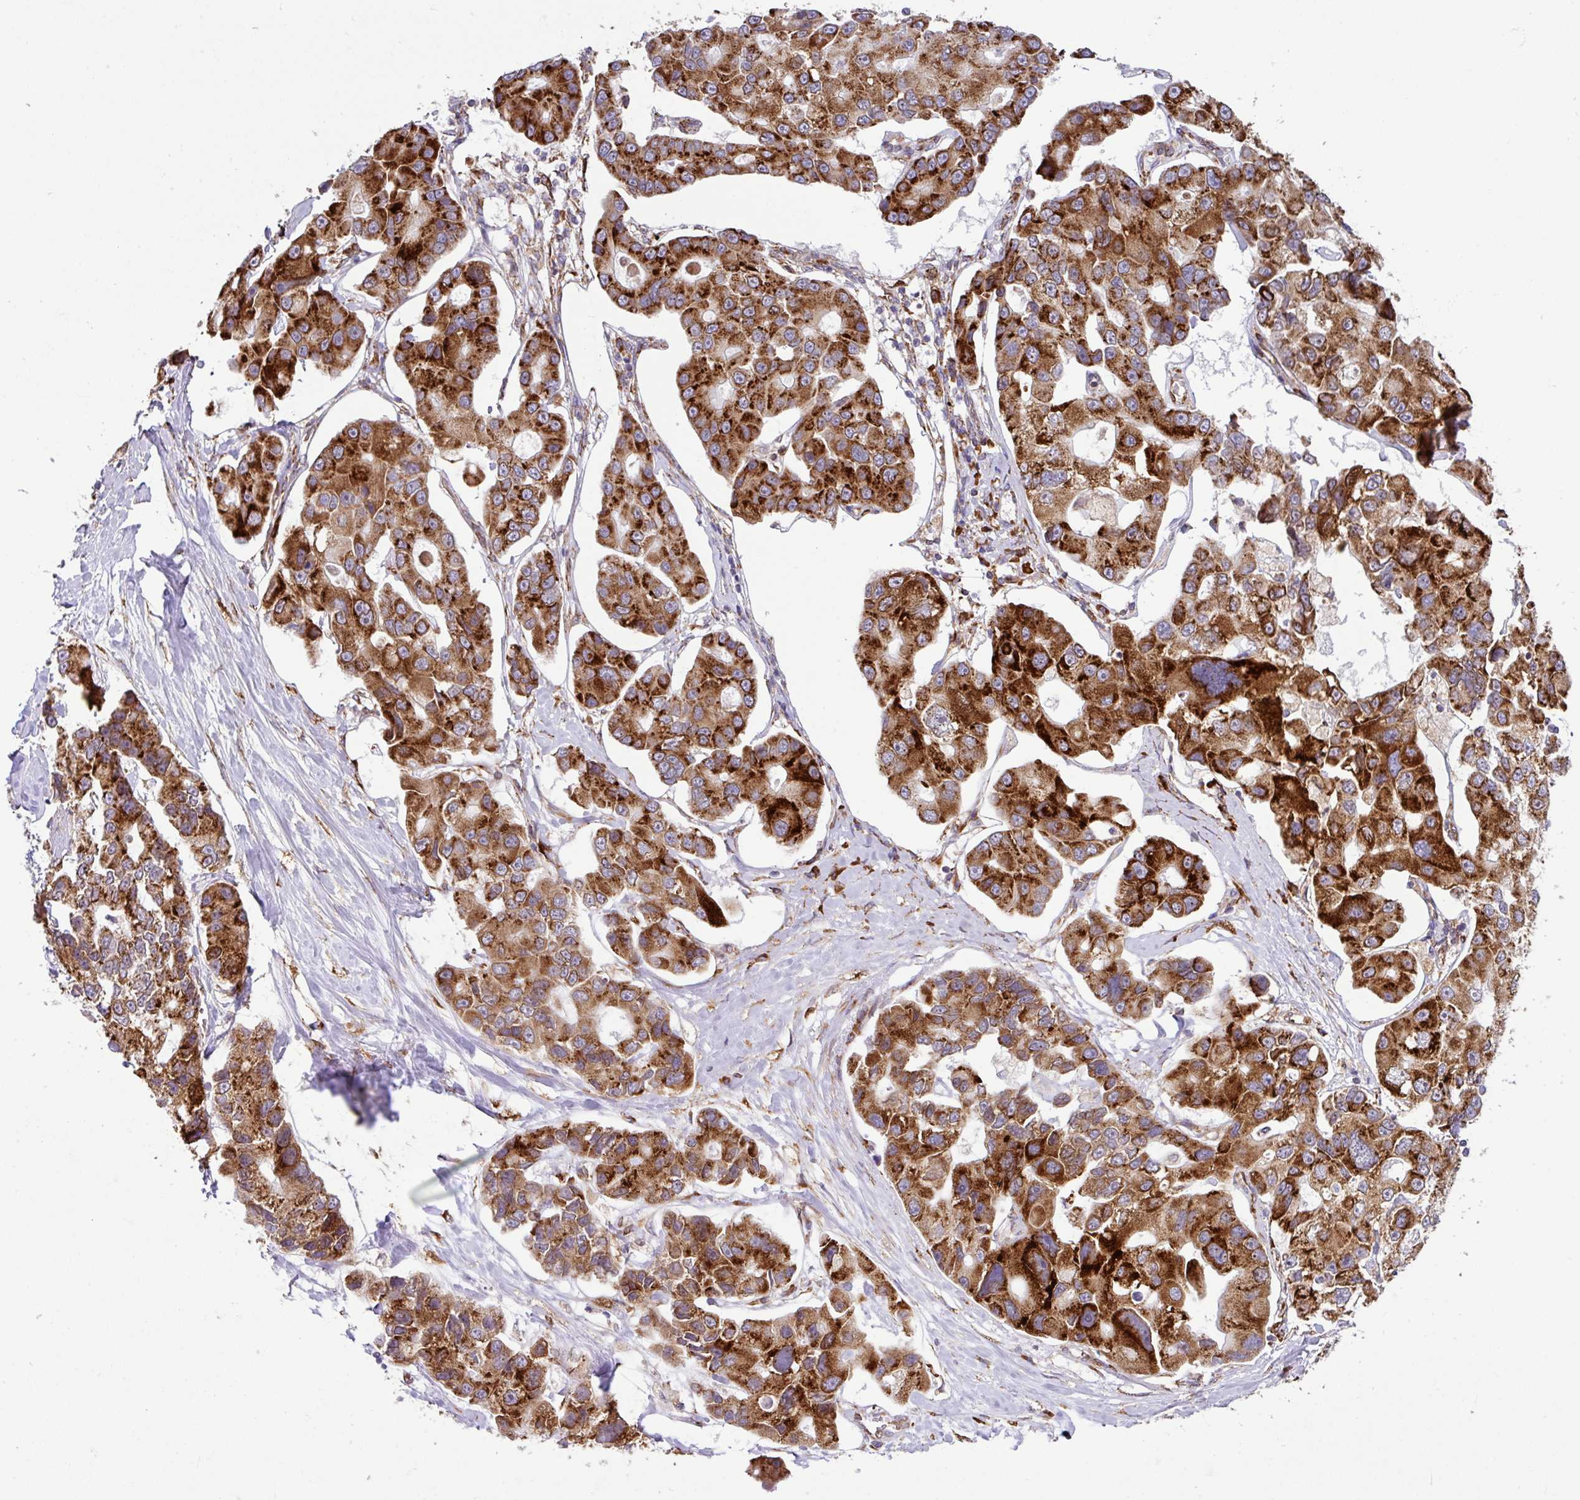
{"staining": {"intensity": "strong", "quantity": ">75%", "location": "cytoplasmic/membranous"}, "tissue": "lung cancer", "cell_type": "Tumor cells", "image_type": "cancer", "snomed": [{"axis": "morphology", "description": "Adenocarcinoma, NOS"}, {"axis": "topography", "description": "Lung"}], "caption": "IHC photomicrograph of lung cancer (adenocarcinoma) stained for a protein (brown), which shows high levels of strong cytoplasmic/membranous staining in about >75% of tumor cells.", "gene": "SLC39A7", "patient": {"sex": "female", "age": 54}}